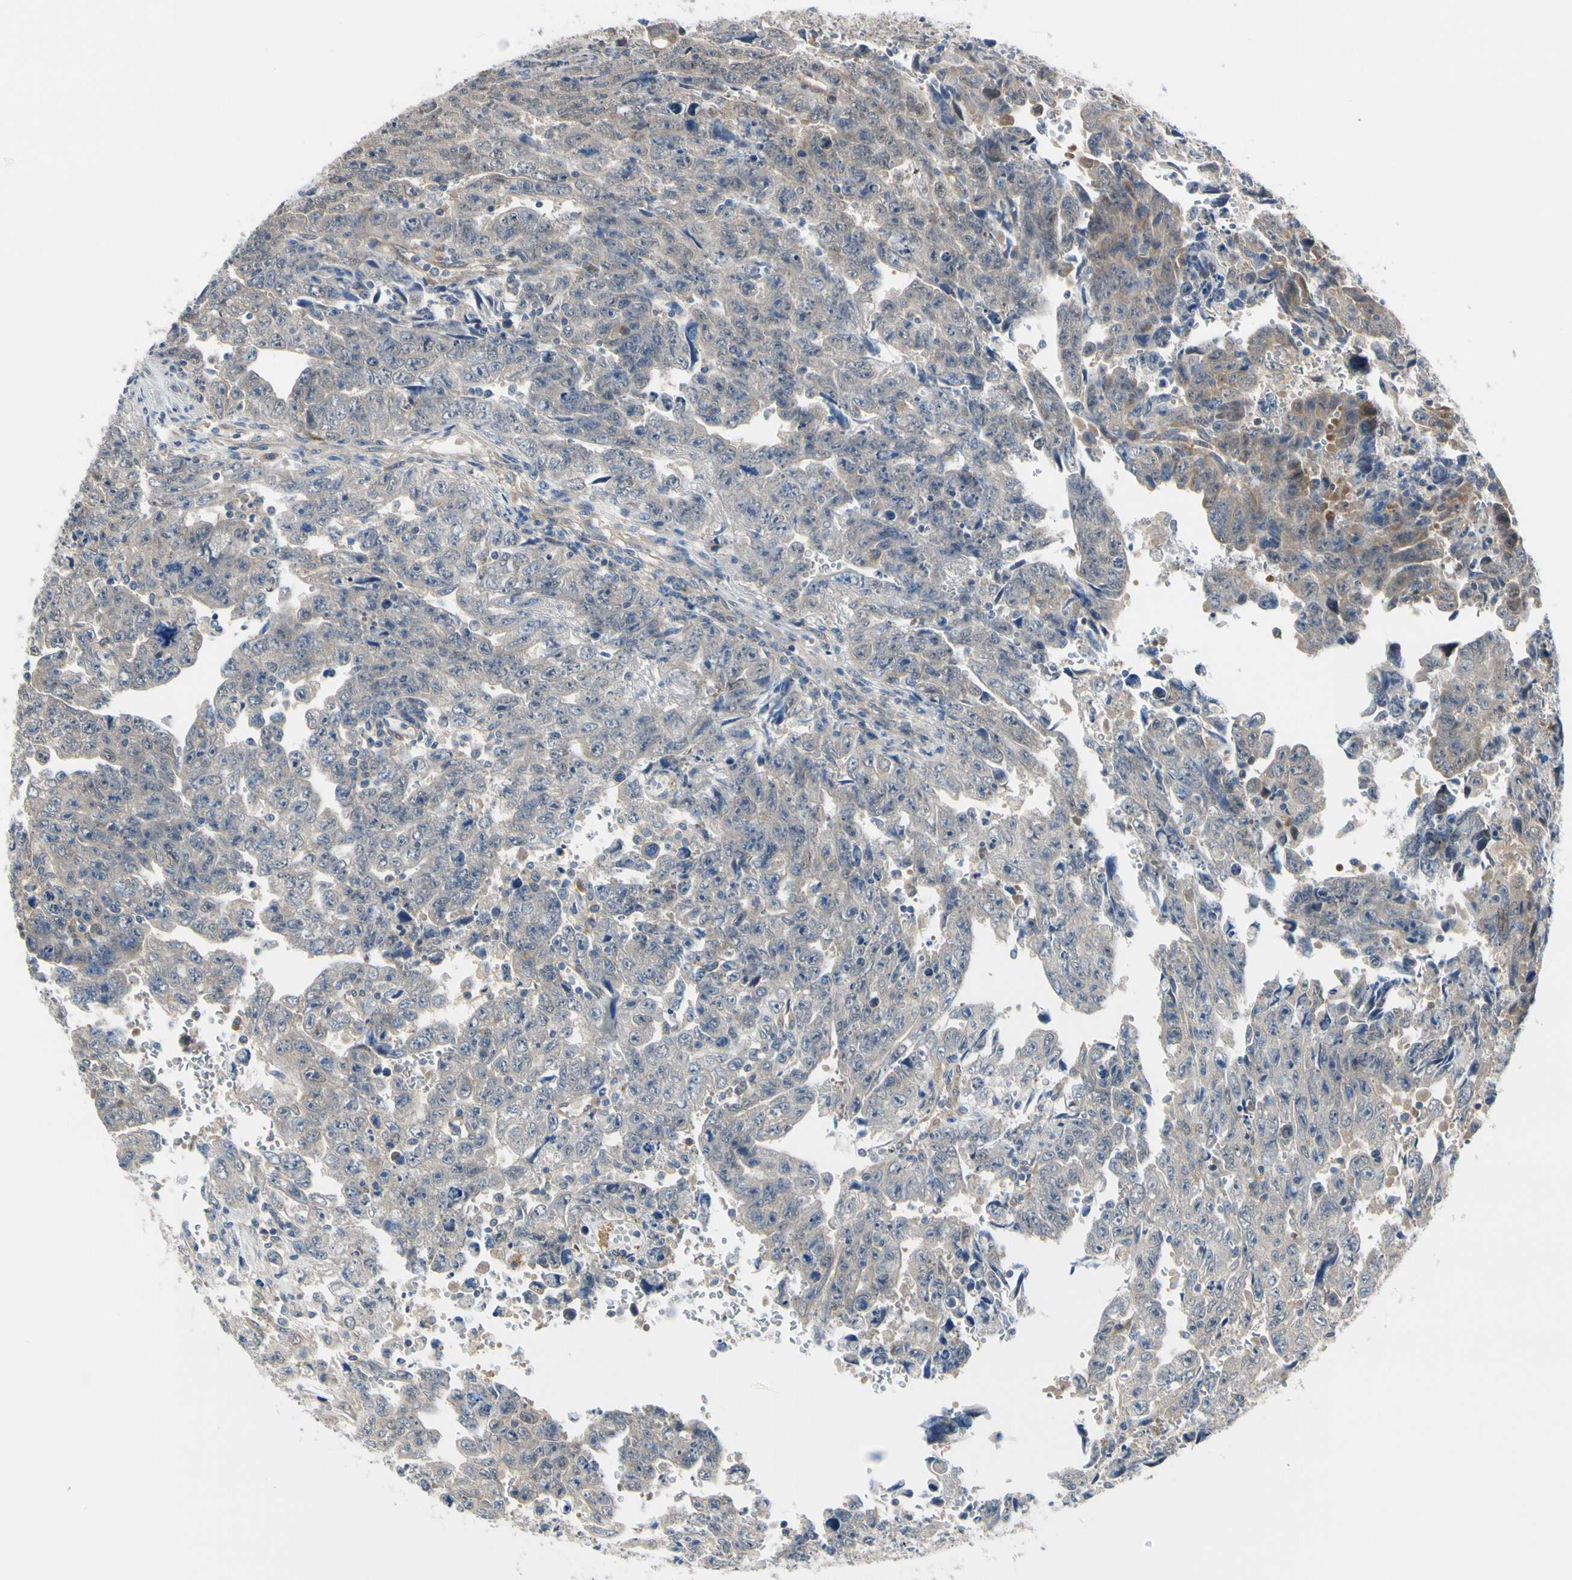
{"staining": {"intensity": "weak", "quantity": "25%-75%", "location": "cytoplasmic/membranous"}, "tissue": "testis cancer", "cell_type": "Tumor cells", "image_type": "cancer", "snomed": [{"axis": "morphology", "description": "Carcinoma, Embryonal, NOS"}, {"axis": "topography", "description": "Testis"}], "caption": "This photomicrograph displays immunohistochemistry staining of testis embryonal carcinoma, with low weak cytoplasmic/membranous positivity in about 25%-75% of tumor cells.", "gene": "RASGRF1", "patient": {"sex": "male", "age": 28}}